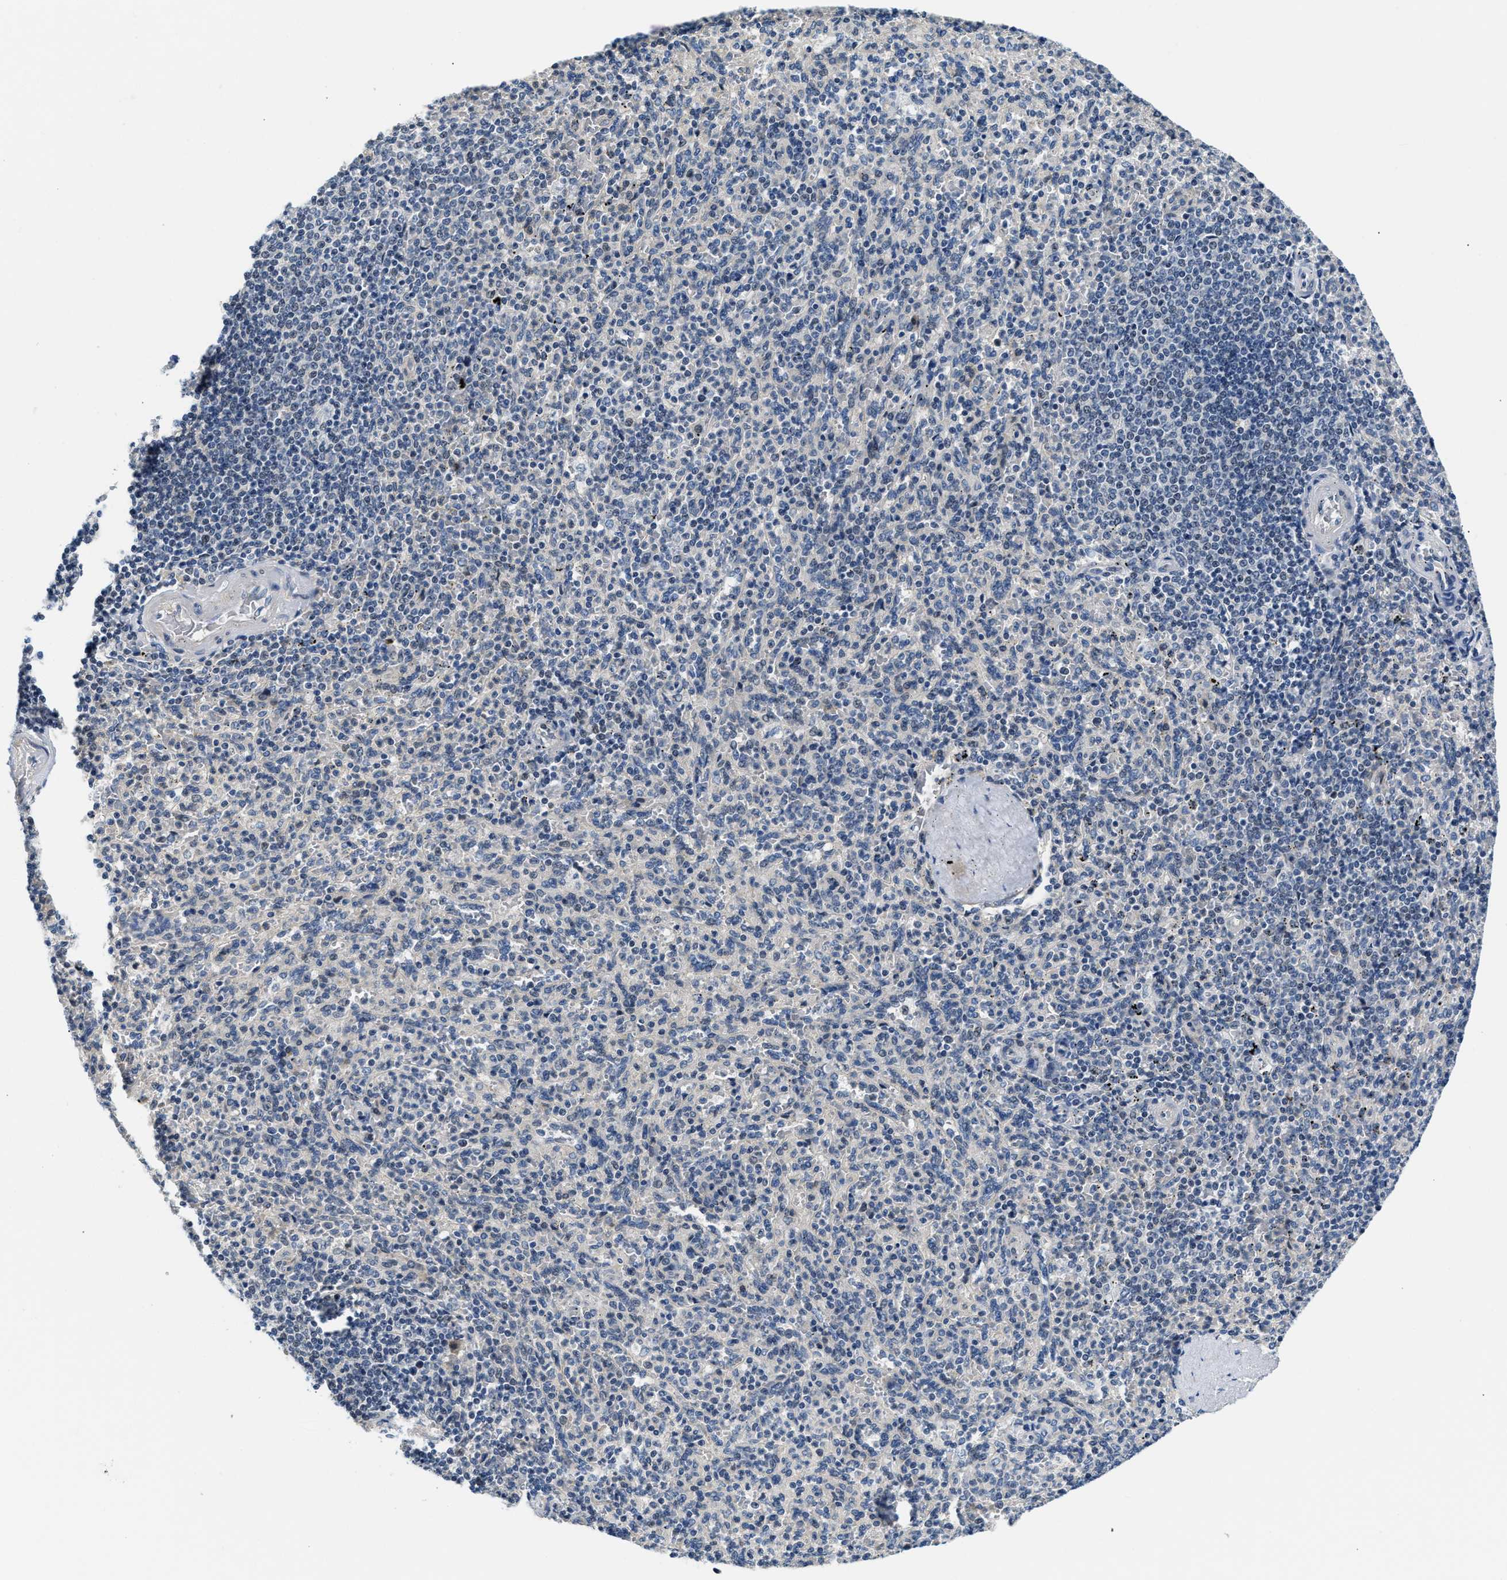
{"staining": {"intensity": "negative", "quantity": "none", "location": "none"}, "tissue": "spleen", "cell_type": "Cells in red pulp", "image_type": "normal", "snomed": [{"axis": "morphology", "description": "Normal tissue, NOS"}, {"axis": "topography", "description": "Spleen"}], "caption": "Immunohistochemical staining of normal human spleen displays no significant staining in cells in red pulp. (Stains: DAB IHC with hematoxylin counter stain, Microscopy: brightfield microscopy at high magnification).", "gene": "CLGN", "patient": {"sex": "male", "age": 36}}